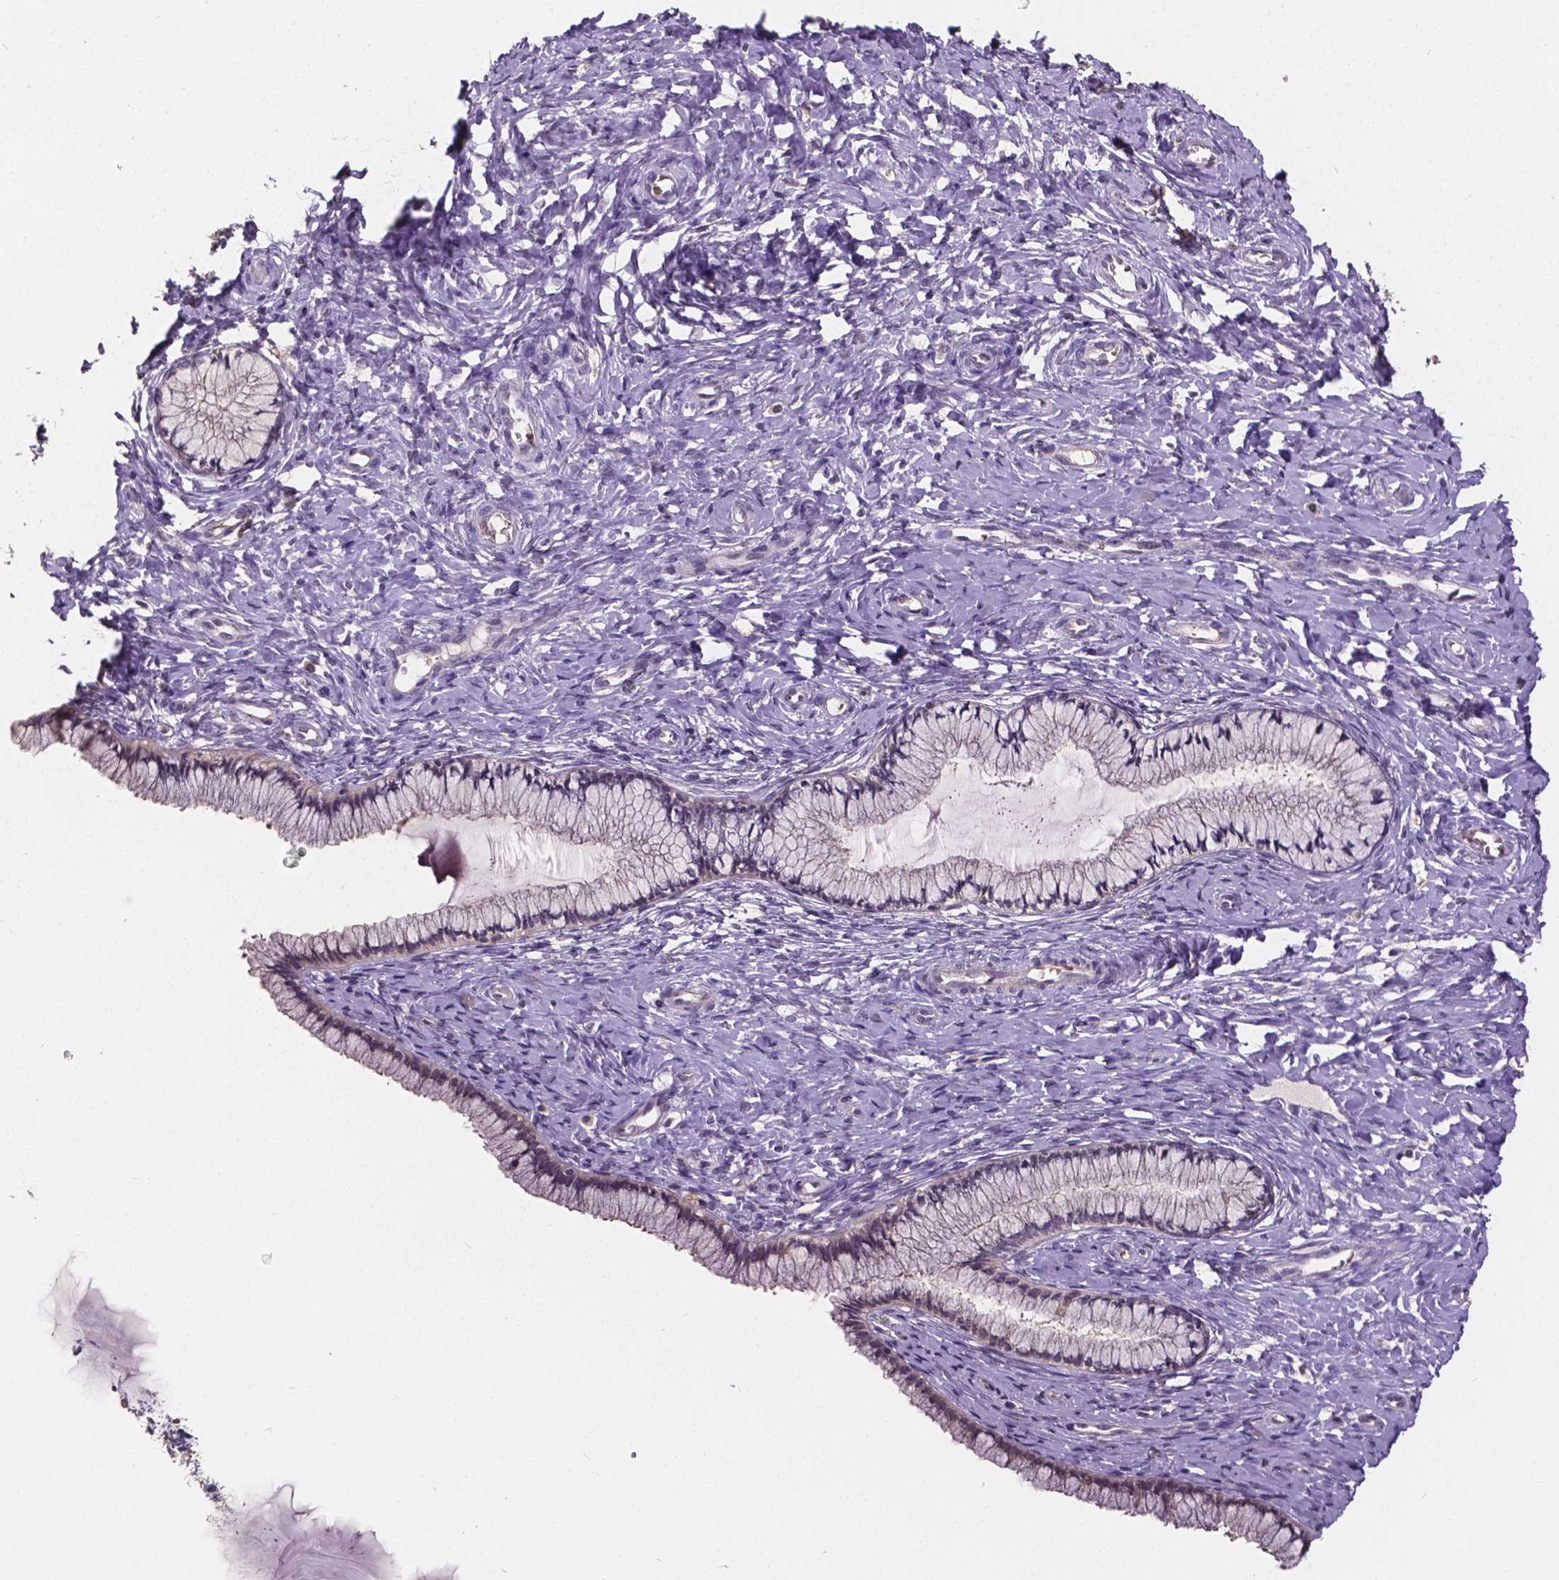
{"staining": {"intensity": "negative", "quantity": "none", "location": "none"}, "tissue": "cervix", "cell_type": "Glandular cells", "image_type": "normal", "snomed": [{"axis": "morphology", "description": "Normal tissue, NOS"}, {"axis": "topography", "description": "Cervix"}], "caption": "Immunohistochemistry of unremarkable cervix demonstrates no staining in glandular cells.", "gene": "CTNNA2", "patient": {"sex": "female", "age": 37}}